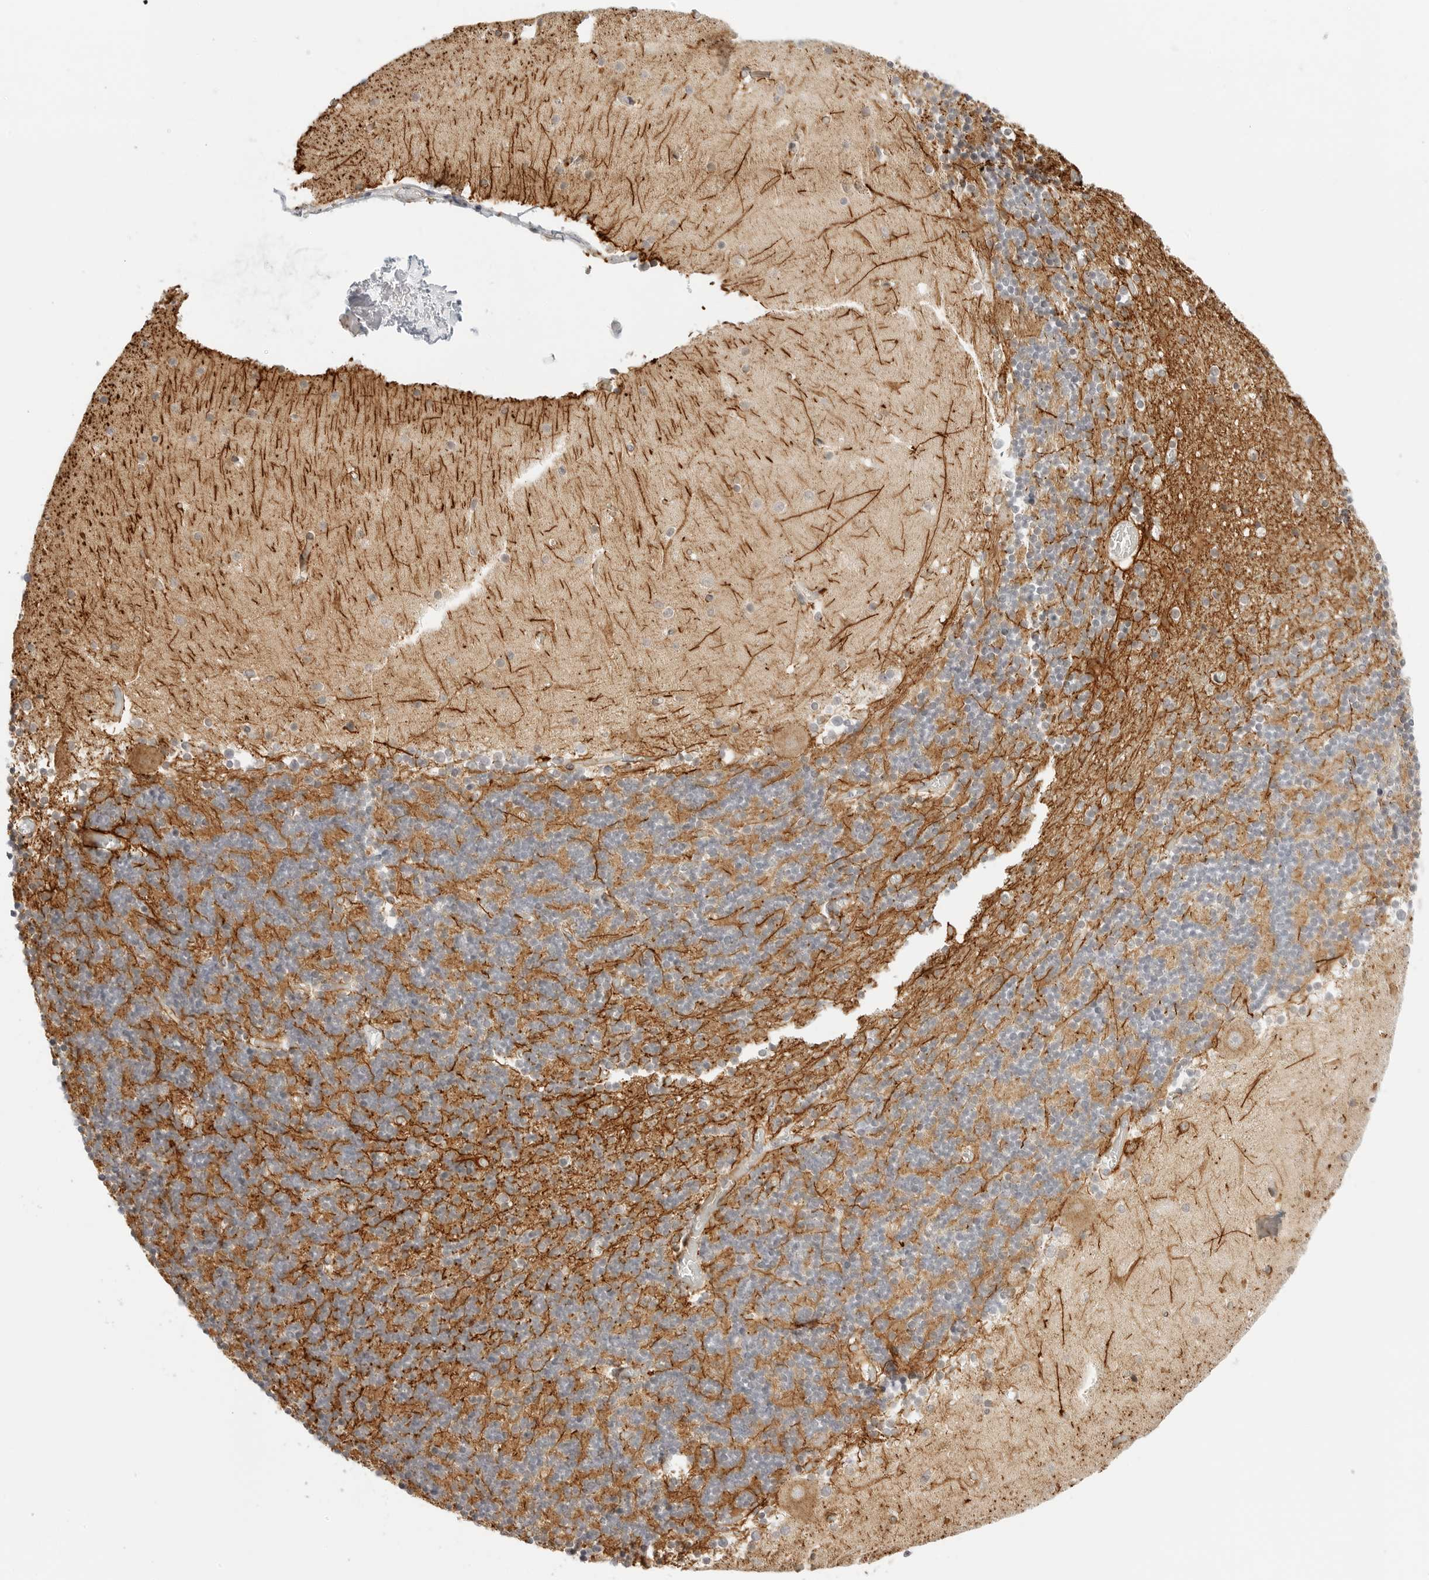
{"staining": {"intensity": "moderate", "quantity": "25%-75%", "location": "cytoplasmic/membranous"}, "tissue": "cerebellum", "cell_type": "Cells in granular layer", "image_type": "normal", "snomed": [{"axis": "morphology", "description": "Normal tissue, NOS"}, {"axis": "topography", "description": "Cerebellum"}], "caption": "Cerebellum stained for a protein (brown) exhibits moderate cytoplasmic/membranous positive positivity in approximately 25%-75% of cells in granular layer.", "gene": "GORAB", "patient": {"sex": "female", "age": 28}}